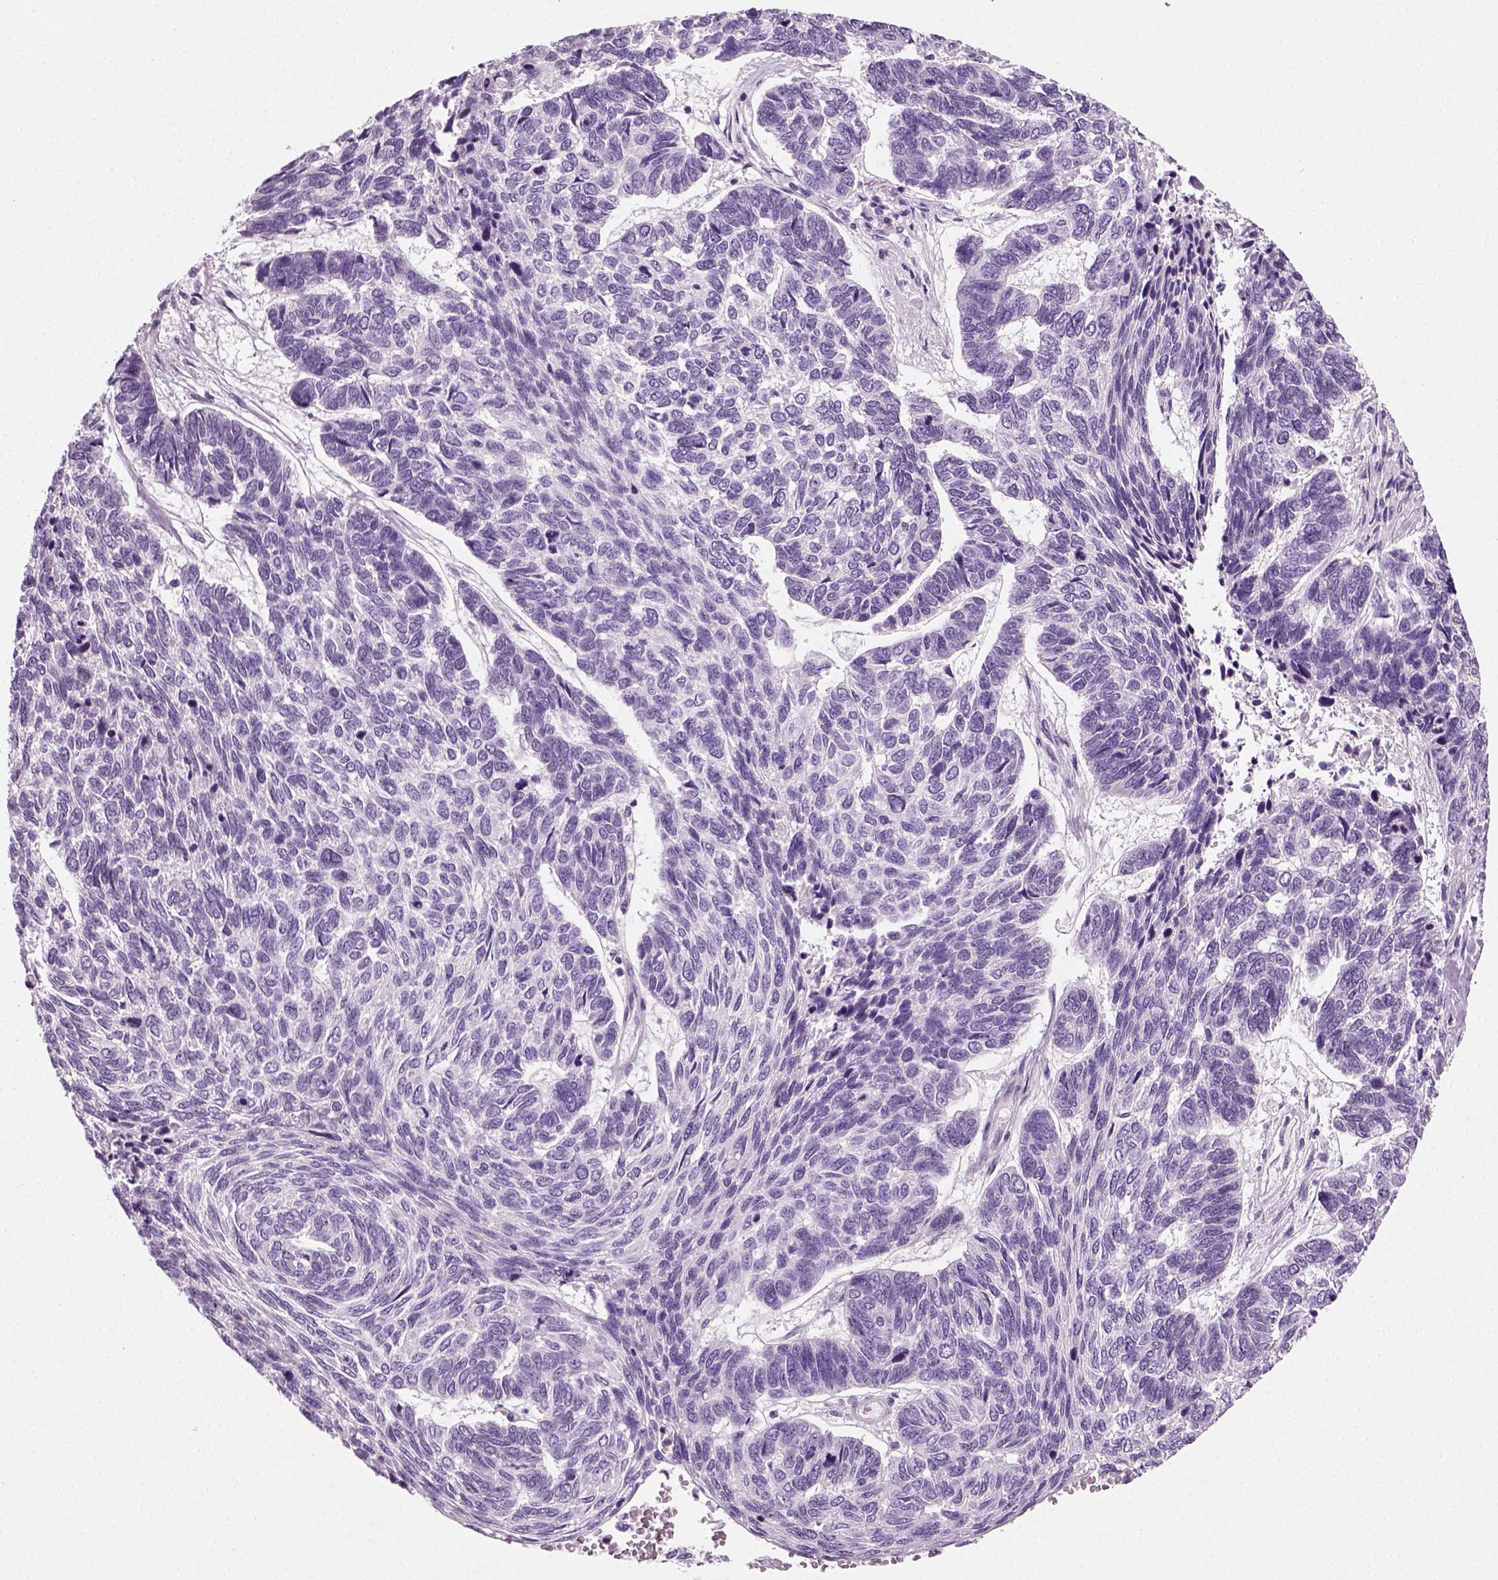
{"staining": {"intensity": "negative", "quantity": "none", "location": "none"}, "tissue": "skin cancer", "cell_type": "Tumor cells", "image_type": "cancer", "snomed": [{"axis": "morphology", "description": "Basal cell carcinoma"}, {"axis": "topography", "description": "Skin"}], "caption": "Tumor cells show no significant protein staining in skin basal cell carcinoma.", "gene": "SPATA31E1", "patient": {"sex": "female", "age": 65}}